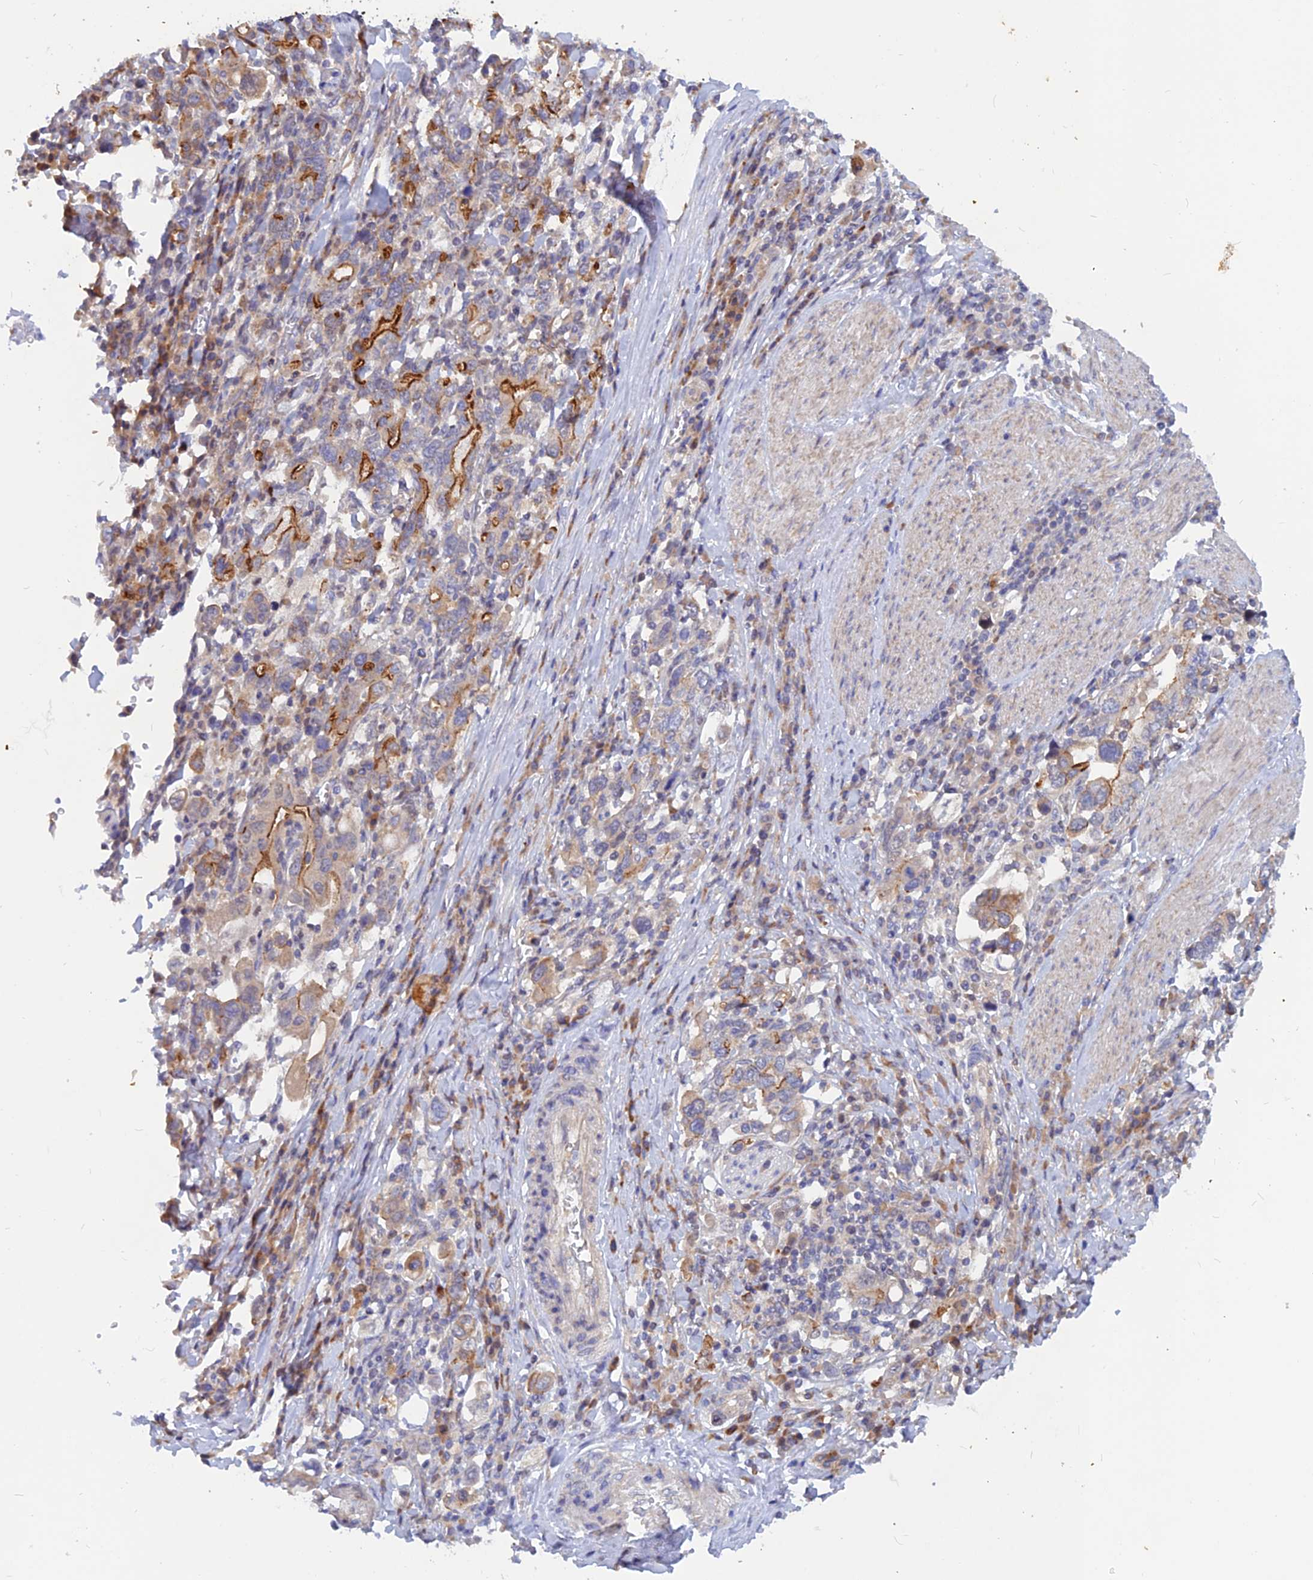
{"staining": {"intensity": "strong", "quantity": "<25%", "location": "cytoplasmic/membranous"}, "tissue": "stomach cancer", "cell_type": "Tumor cells", "image_type": "cancer", "snomed": [{"axis": "morphology", "description": "Adenocarcinoma, NOS"}, {"axis": "topography", "description": "Stomach, upper"}, {"axis": "topography", "description": "Stomach"}], "caption": "An immunohistochemistry image of tumor tissue is shown. Protein staining in brown shows strong cytoplasmic/membranous positivity in stomach cancer (adenocarcinoma) within tumor cells.", "gene": "DNAJC16", "patient": {"sex": "male", "age": 62}}